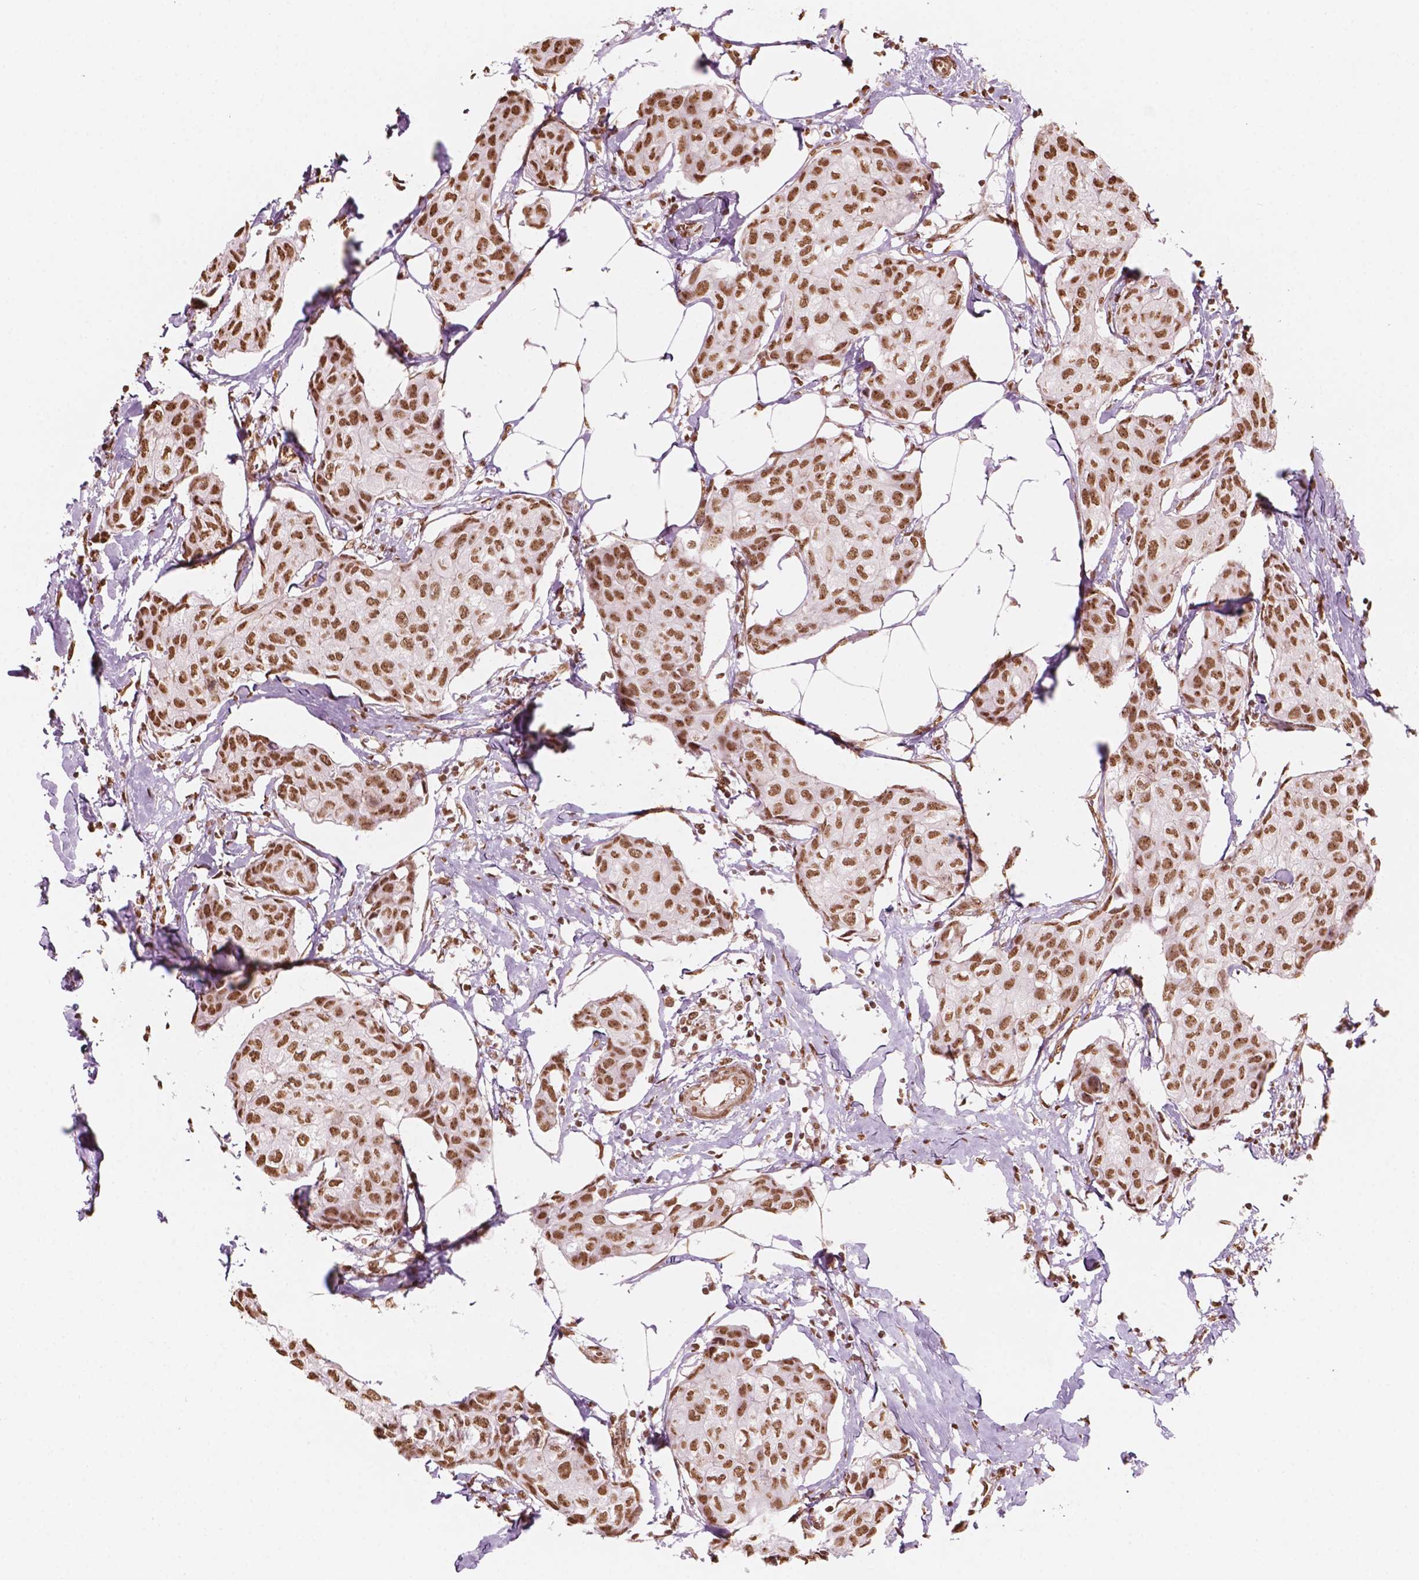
{"staining": {"intensity": "moderate", "quantity": ">75%", "location": "nuclear"}, "tissue": "breast cancer", "cell_type": "Tumor cells", "image_type": "cancer", "snomed": [{"axis": "morphology", "description": "Duct carcinoma"}, {"axis": "topography", "description": "Breast"}], "caption": "IHC (DAB) staining of breast intraductal carcinoma reveals moderate nuclear protein expression in about >75% of tumor cells.", "gene": "GTF3C5", "patient": {"sex": "female", "age": 80}}